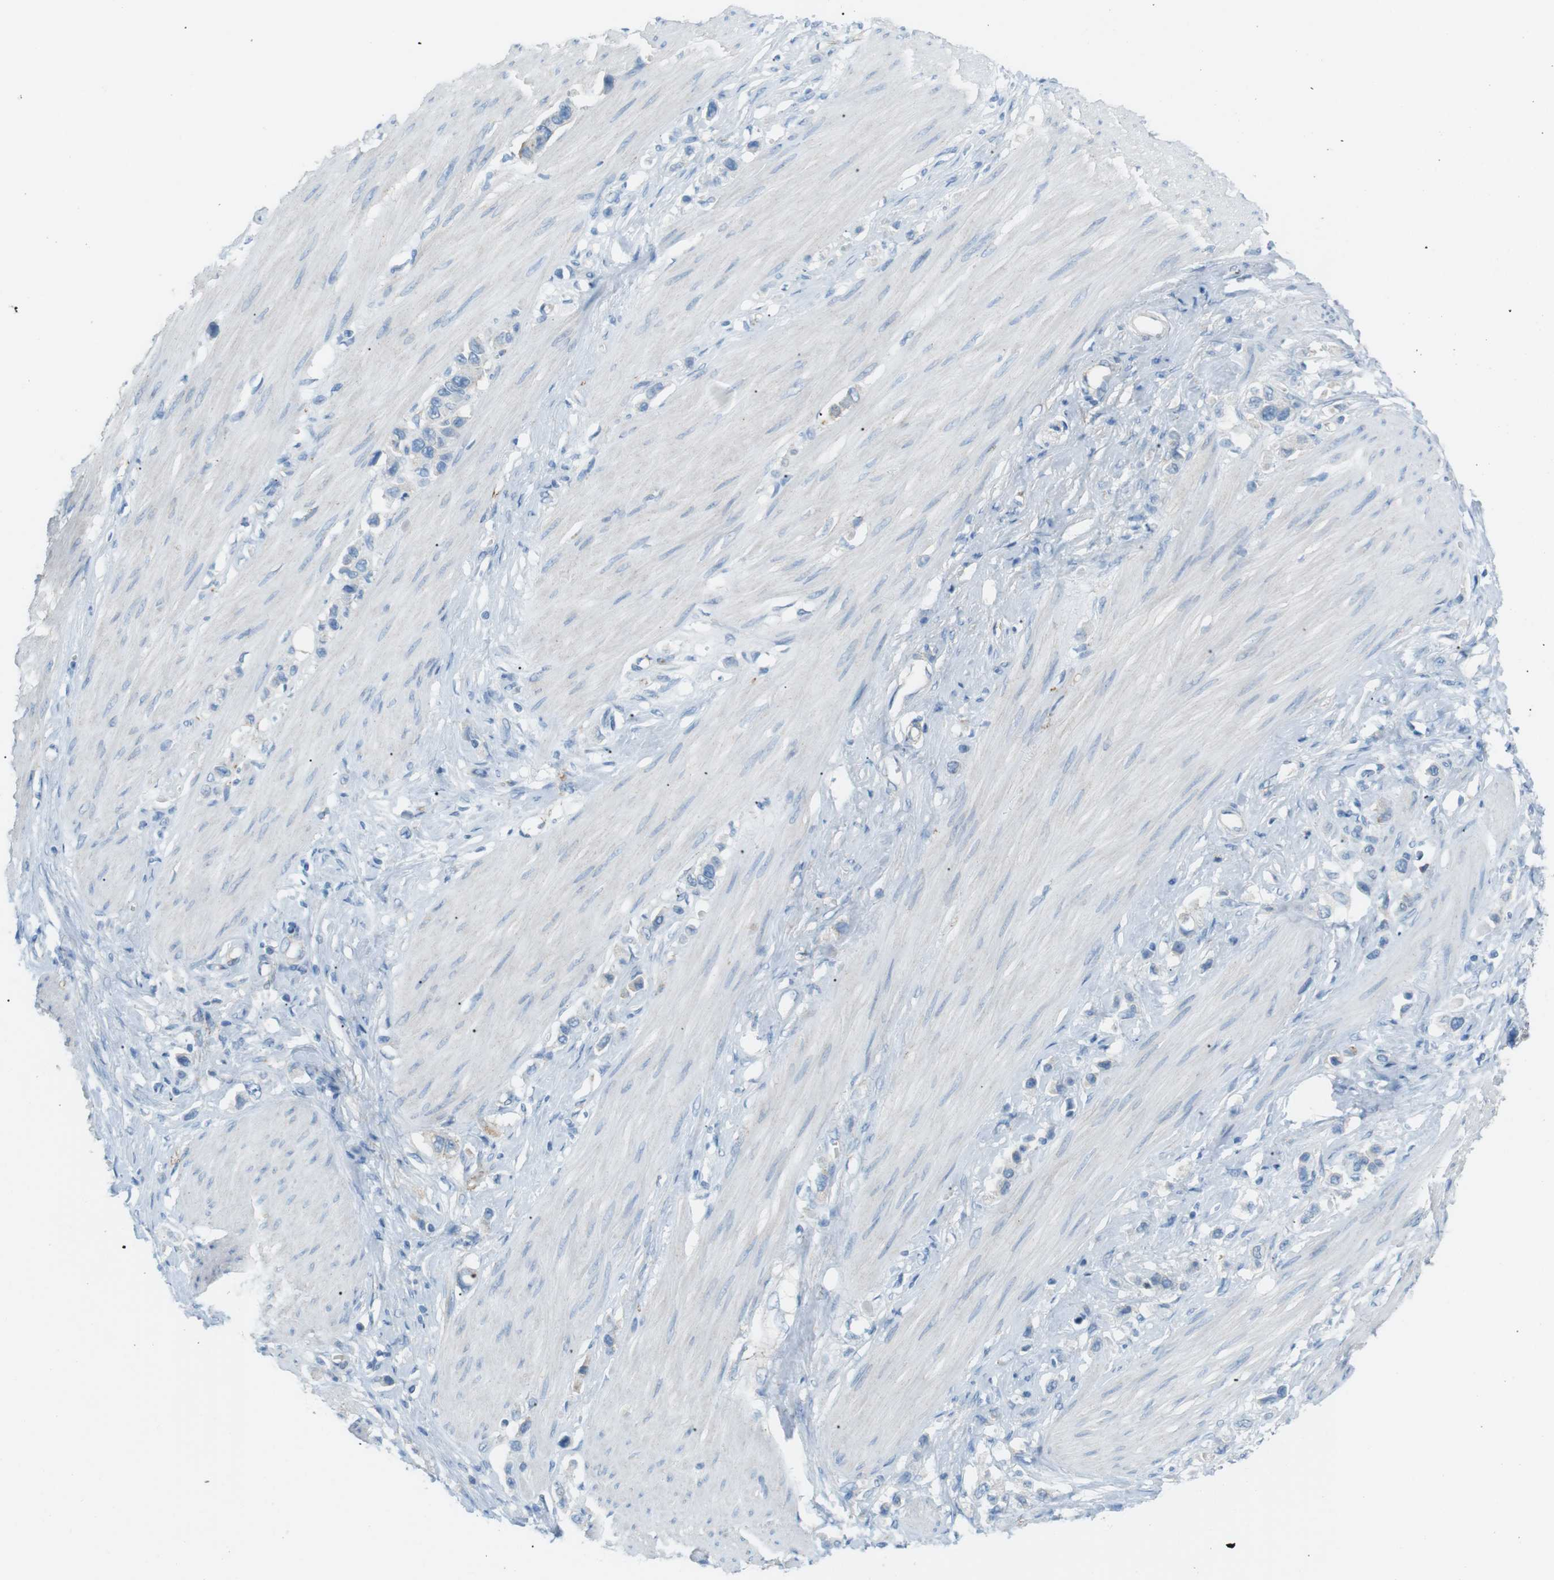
{"staining": {"intensity": "negative", "quantity": "none", "location": "none"}, "tissue": "stomach cancer", "cell_type": "Tumor cells", "image_type": "cancer", "snomed": [{"axis": "morphology", "description": "Adenocarcinoma, NOS"}, {"axis": "topography", "description": "Stomach"}], "caption": "This is a histopathology image of immunohistochemistry (IHC) staining of stomach adenocarcinoma, which shows no staining in tumor cells.", "gene": "VAMP1", "patient": {"sex": "female", "age": 65}}